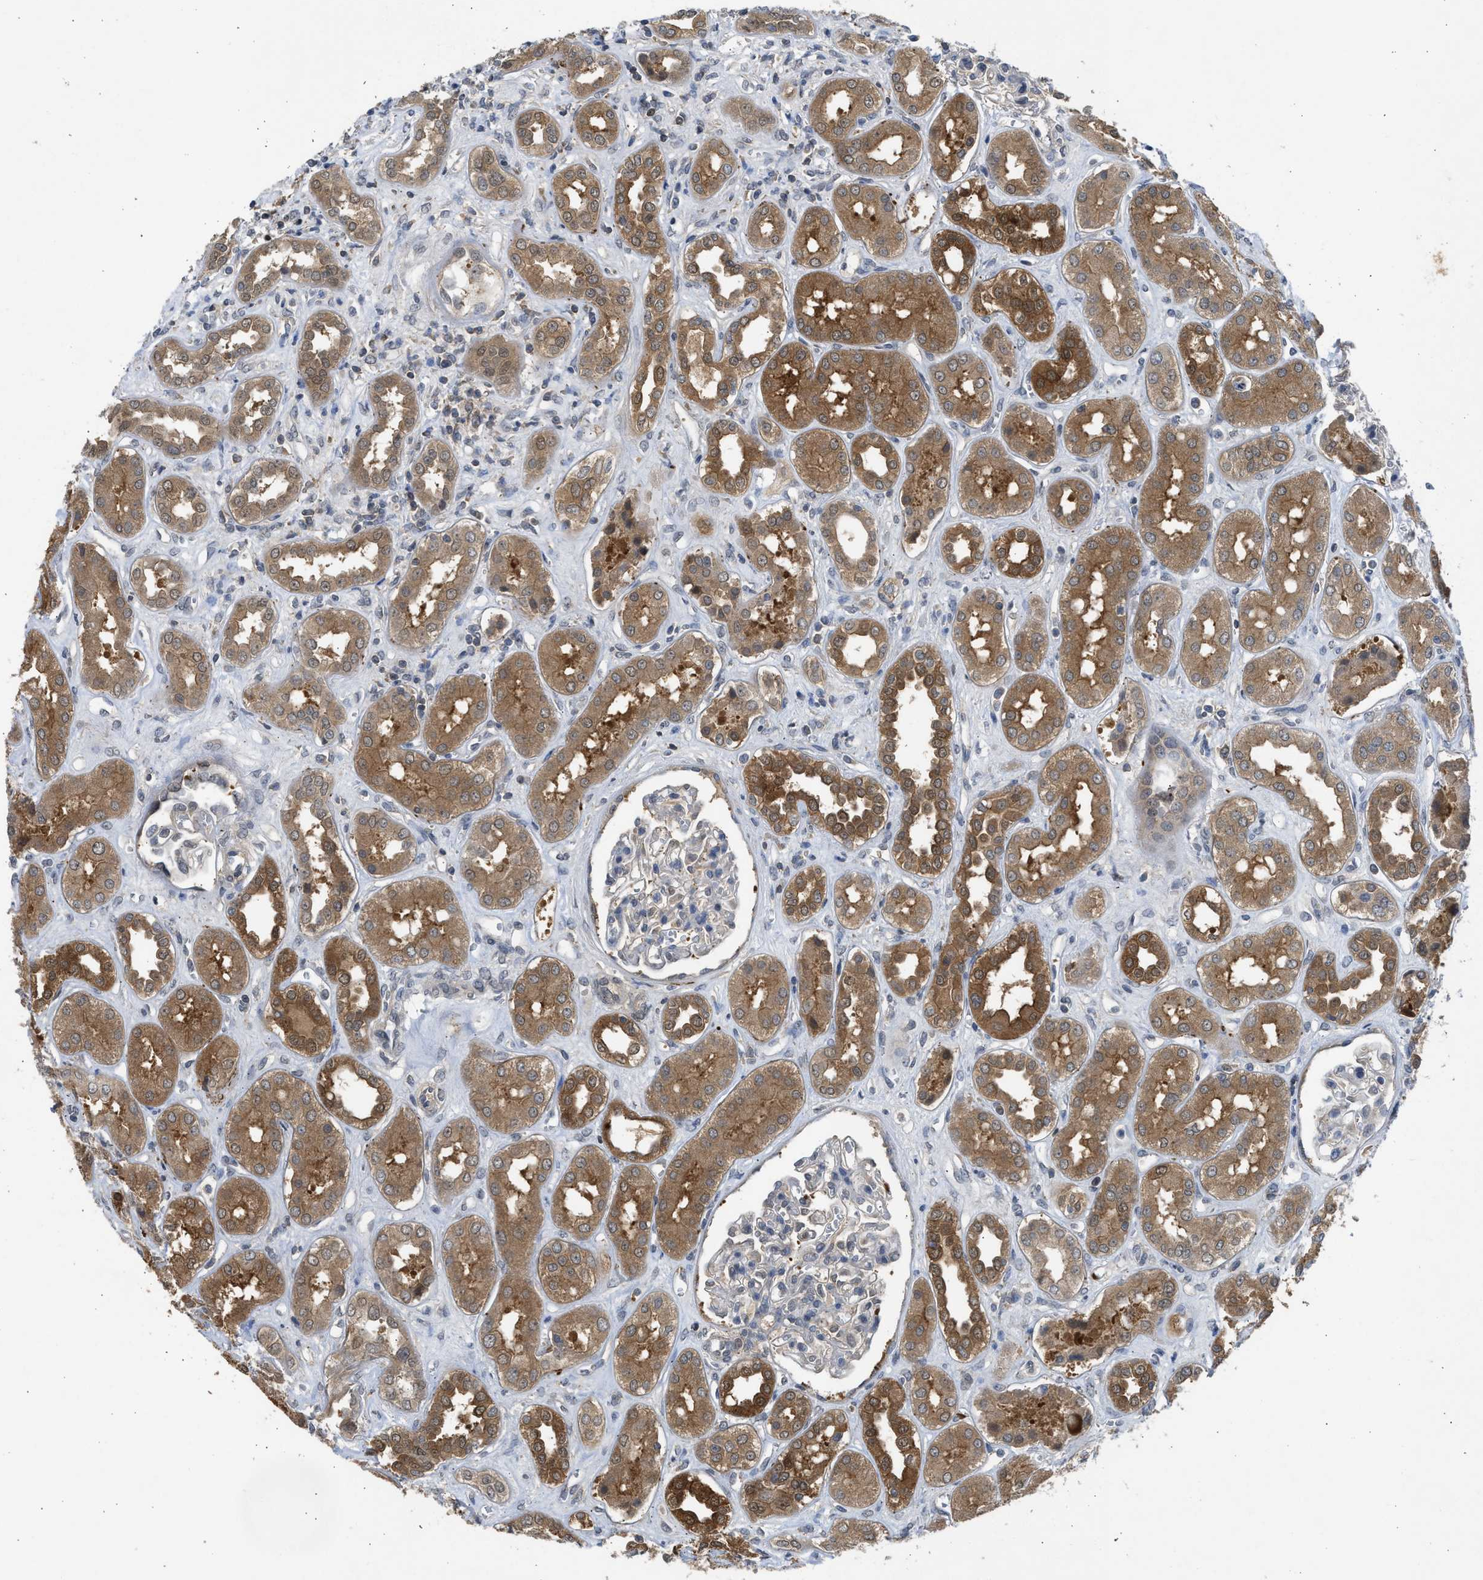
{"staining": {"intensity": "negative", "quantity": "none", "location": "none"}, "tissue": "kidney", "cell_type": "Cells in glomeruli", "image_type": "normal", "snomed": [{"axis": "morphology", "description": "Normal tissue, NOS"}, {"axis": "topography", "description": "Kidney"}], "caption": "High power microscopy photomicrograph of an immunohistochemistry (IHC) micrograph of unremarkable kidney, revealing no significant staining in cells in glomeruli. (DAB immunohistochemistry visualized using brightfield microscopy, high magnification).", "gene": "MAPK7", "patient": {"sex": "male", "age": 59}}